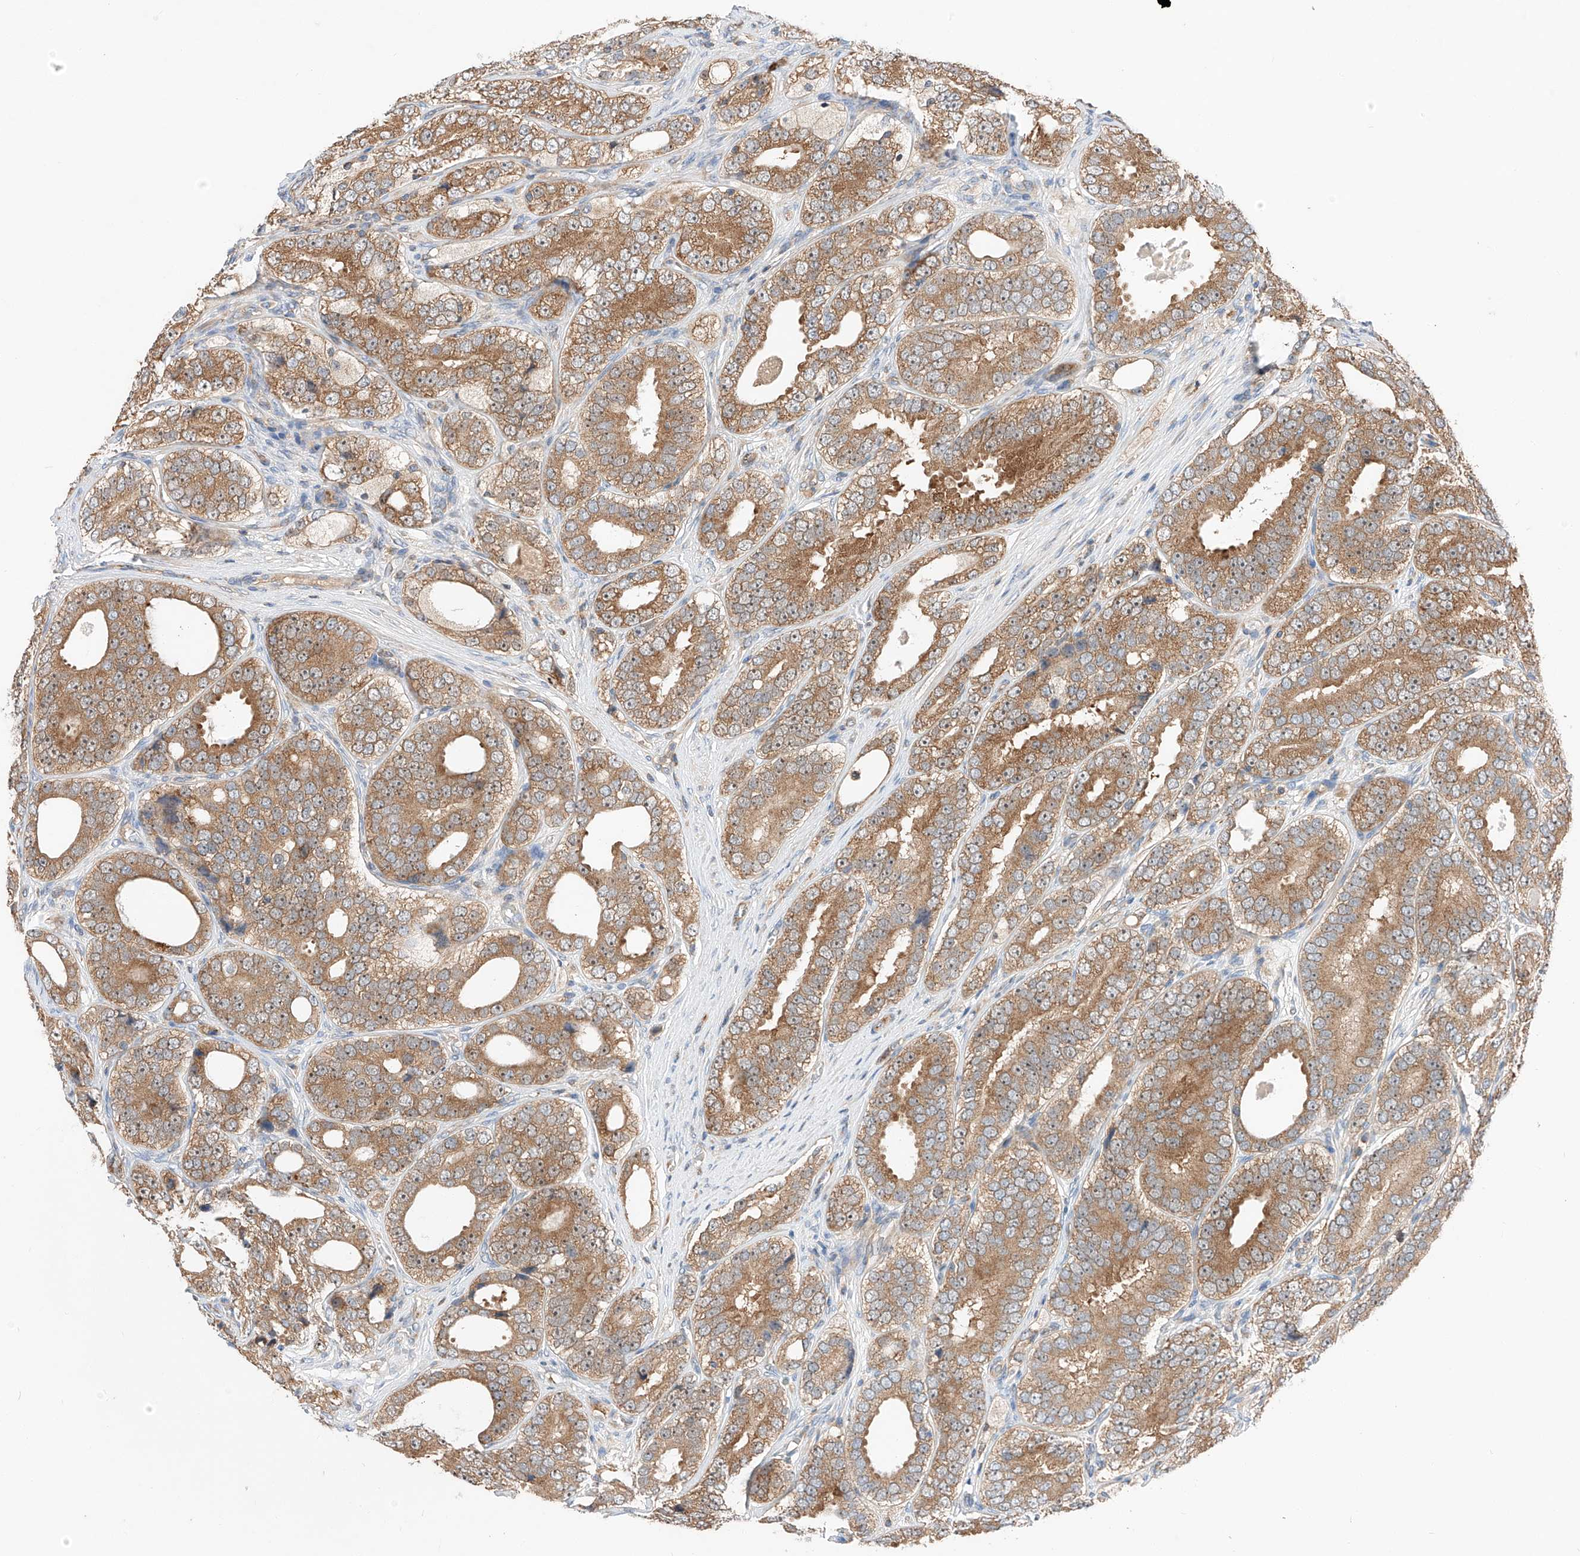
{"staining": {"intensity": "moderate", "quantity": ">75%", "location": "cytoplasmic/membranous"}, "tissue": "prostate cancer", "cell_type": "Tumor cells", "image_type": "cancer", "snomed": [{"axis": "morphology", "description": "Adenocarcinoma, High grade"}, {"axis": "topography", "description": "Prostate"}], "caption": "Protein staining reveals moderate cytoplasmic/membranous positivity in approximately >75% of tumor cells in prostate cancer.", "gene": "RUSC1", "patient": {"sex": "male", "age": 56}}